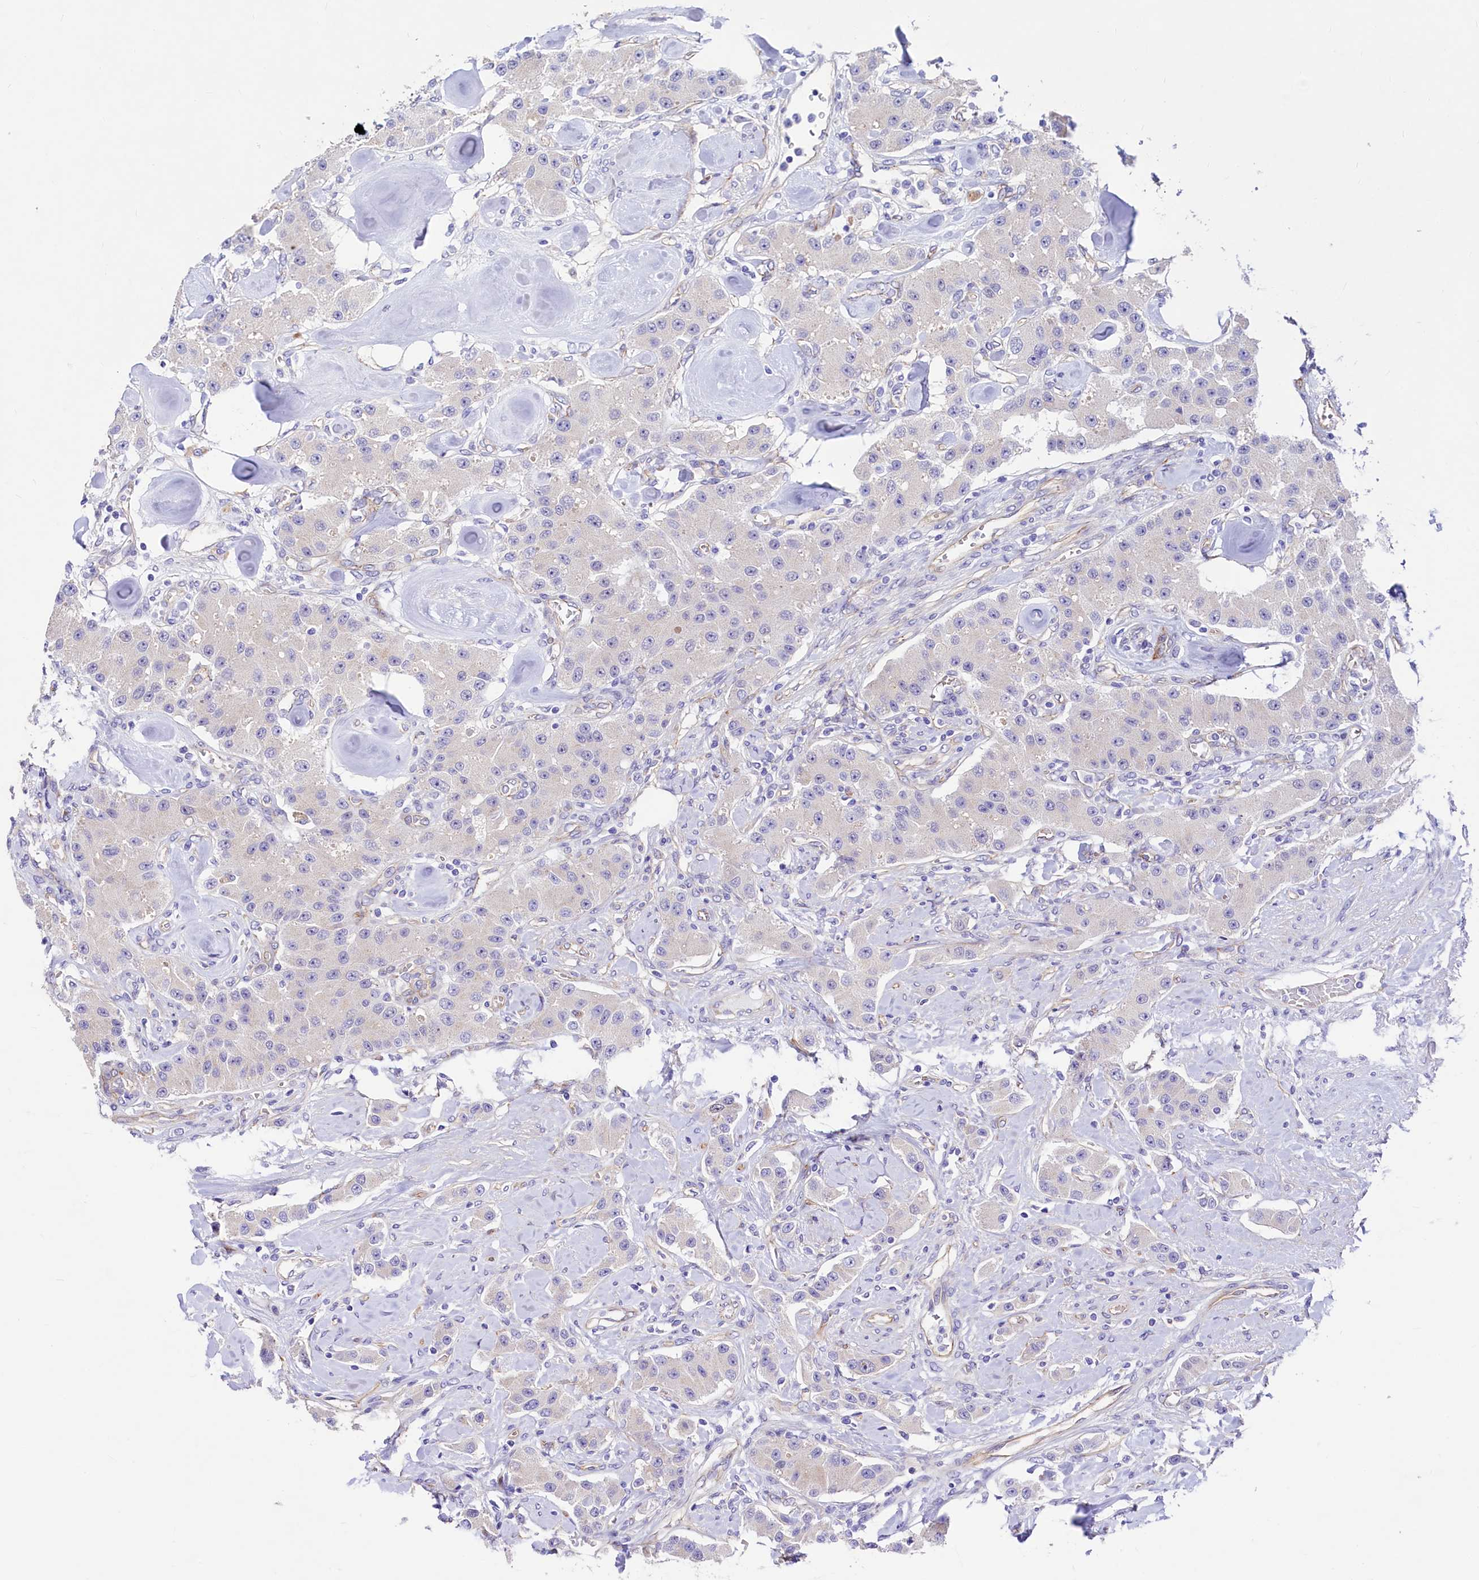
{"staining": {"intensity": "negative", "quantity": "none", "location": "none"}, "tissue": "carcinoid", "cell_type": "Tumor cells", "image_type": "cancer", "snomed": [{"axis": "morphology", "description": "Carcinoid, malignant, NOS"}, {"axis": "topography", "description": "Pancreas"}], "caption": "There is no significant staining in tumor cells of malignant carcinoid.", "gene": "SLF1", "patient": {"sex": "male", "age": 41}}